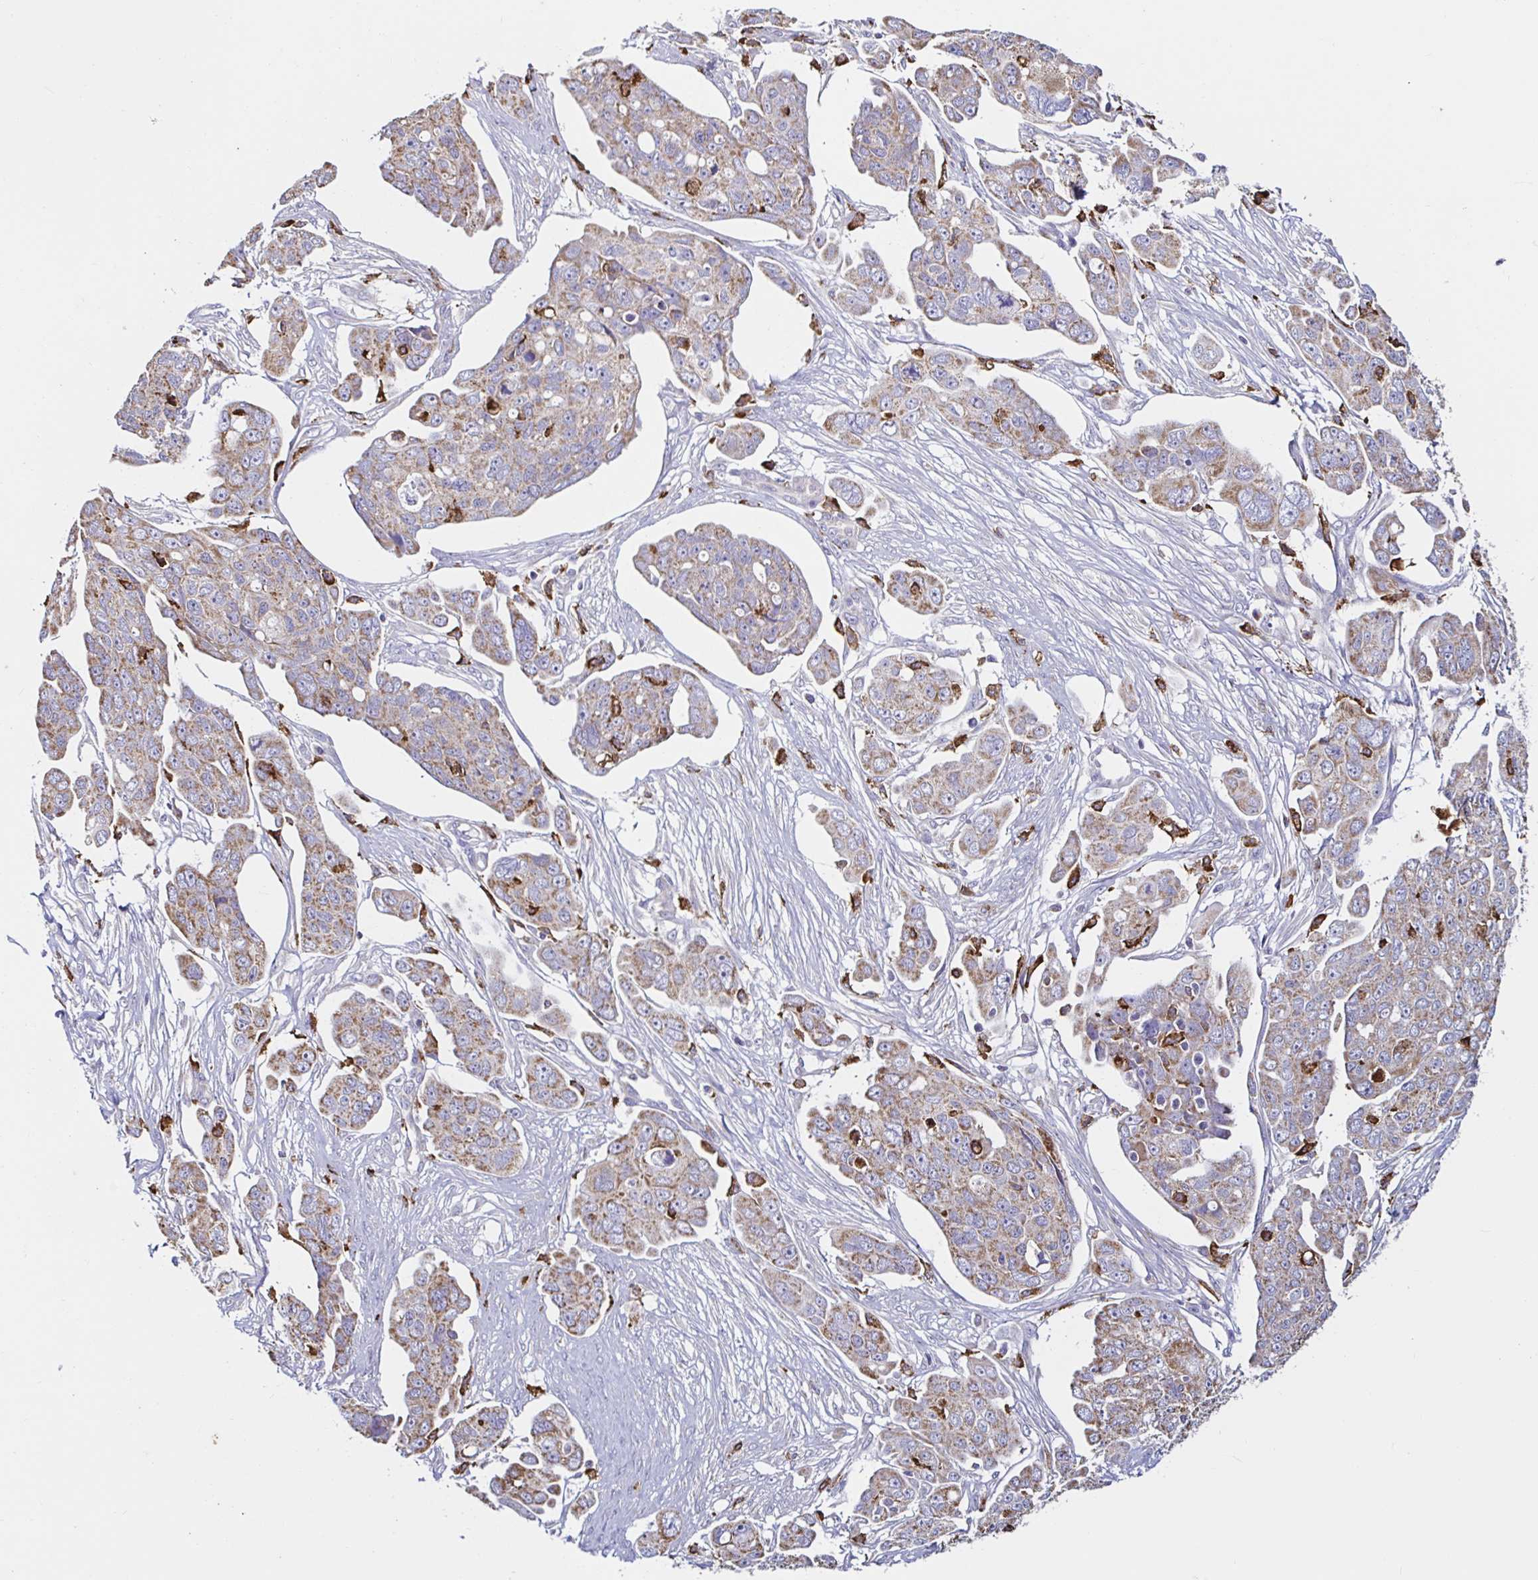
{"staining": {"intensity": "weak", "quantity": ">75%", "location": "cytoplasmic/membranous"}, "tissue": "ovarian cancer", "cell_type": "Tumor cells", "image_type": "cancer", "snomed": [{"axis": "morphology", "description": "Carcinoma, endometroid"}, {"axis": "topography", "description": "Ovary"}], "caption": "This image exhibits immunohistochemistry (IHC) staining of ovarian cancer (endometroid carcinoma), with low weak cytoplasmic/membranous staining in about >75% of tumor cells.", "gene": "MSR1", "patient": {"sex": "female", "age": 70}}